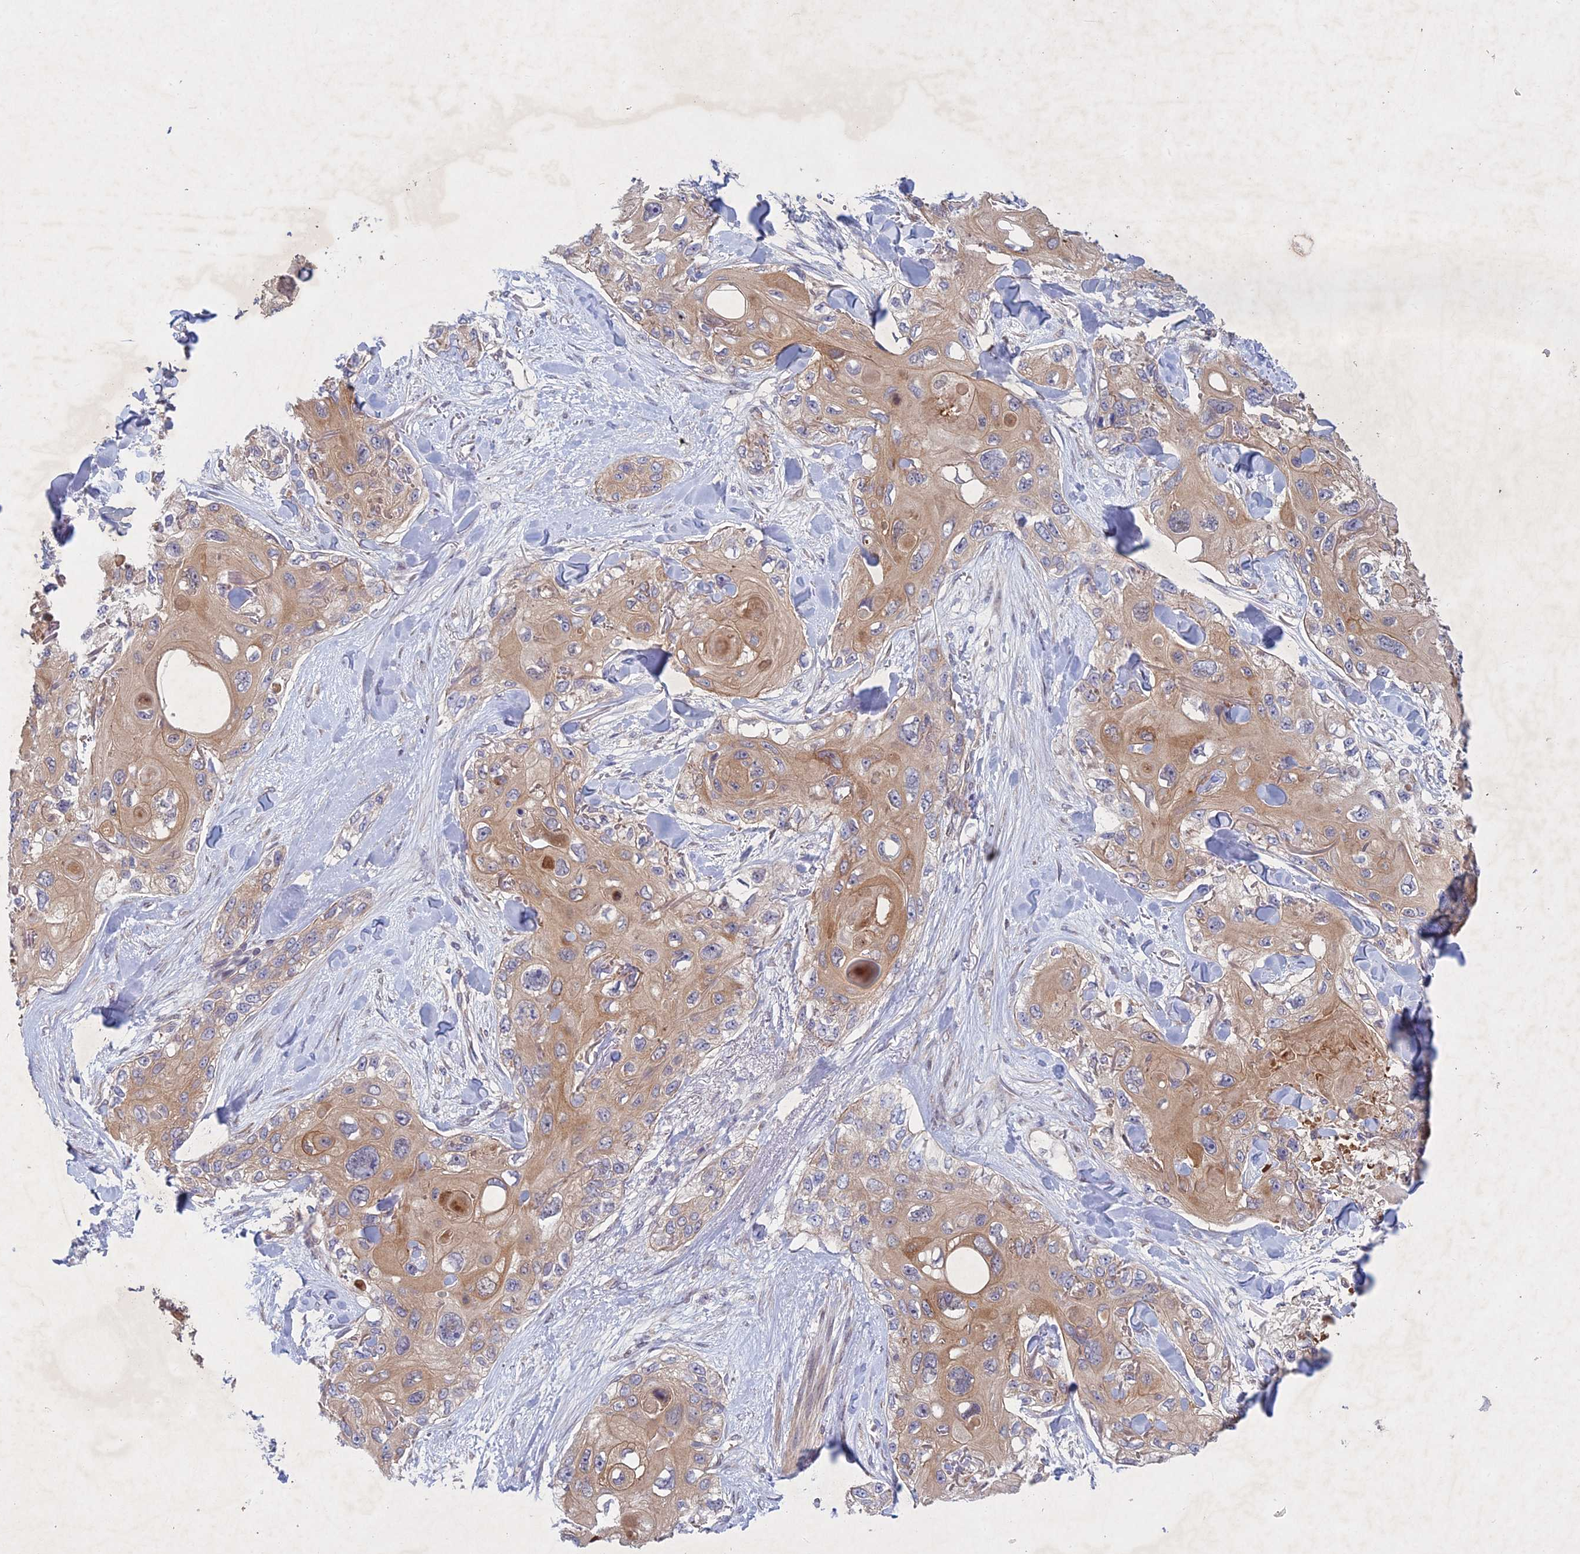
{"staining": {"intensity": "weak", "quantity": ">75%", "location": "cytoplasmic/membranous"}, "tissue": "skin cancer", "cell_type": "Tumor cells", "image_type": "cancer", "snomed": [{"axis": "morphology", "description": "Normal tissue, NOS"}, {"axis": "morphology", "description": "Squamous cell carcinoma, NOS"}, {"axis": "topography", "description": "Skin"}], "caption": "Immunohistochemical staining of human skin squamous cell carcinoma exhibits low levels of weak cytoplasmic/membranous positivity in approximately >75% of tumor cells.", "gene": "PTHLH", "patient": {"sex": "male", "age": 72}}